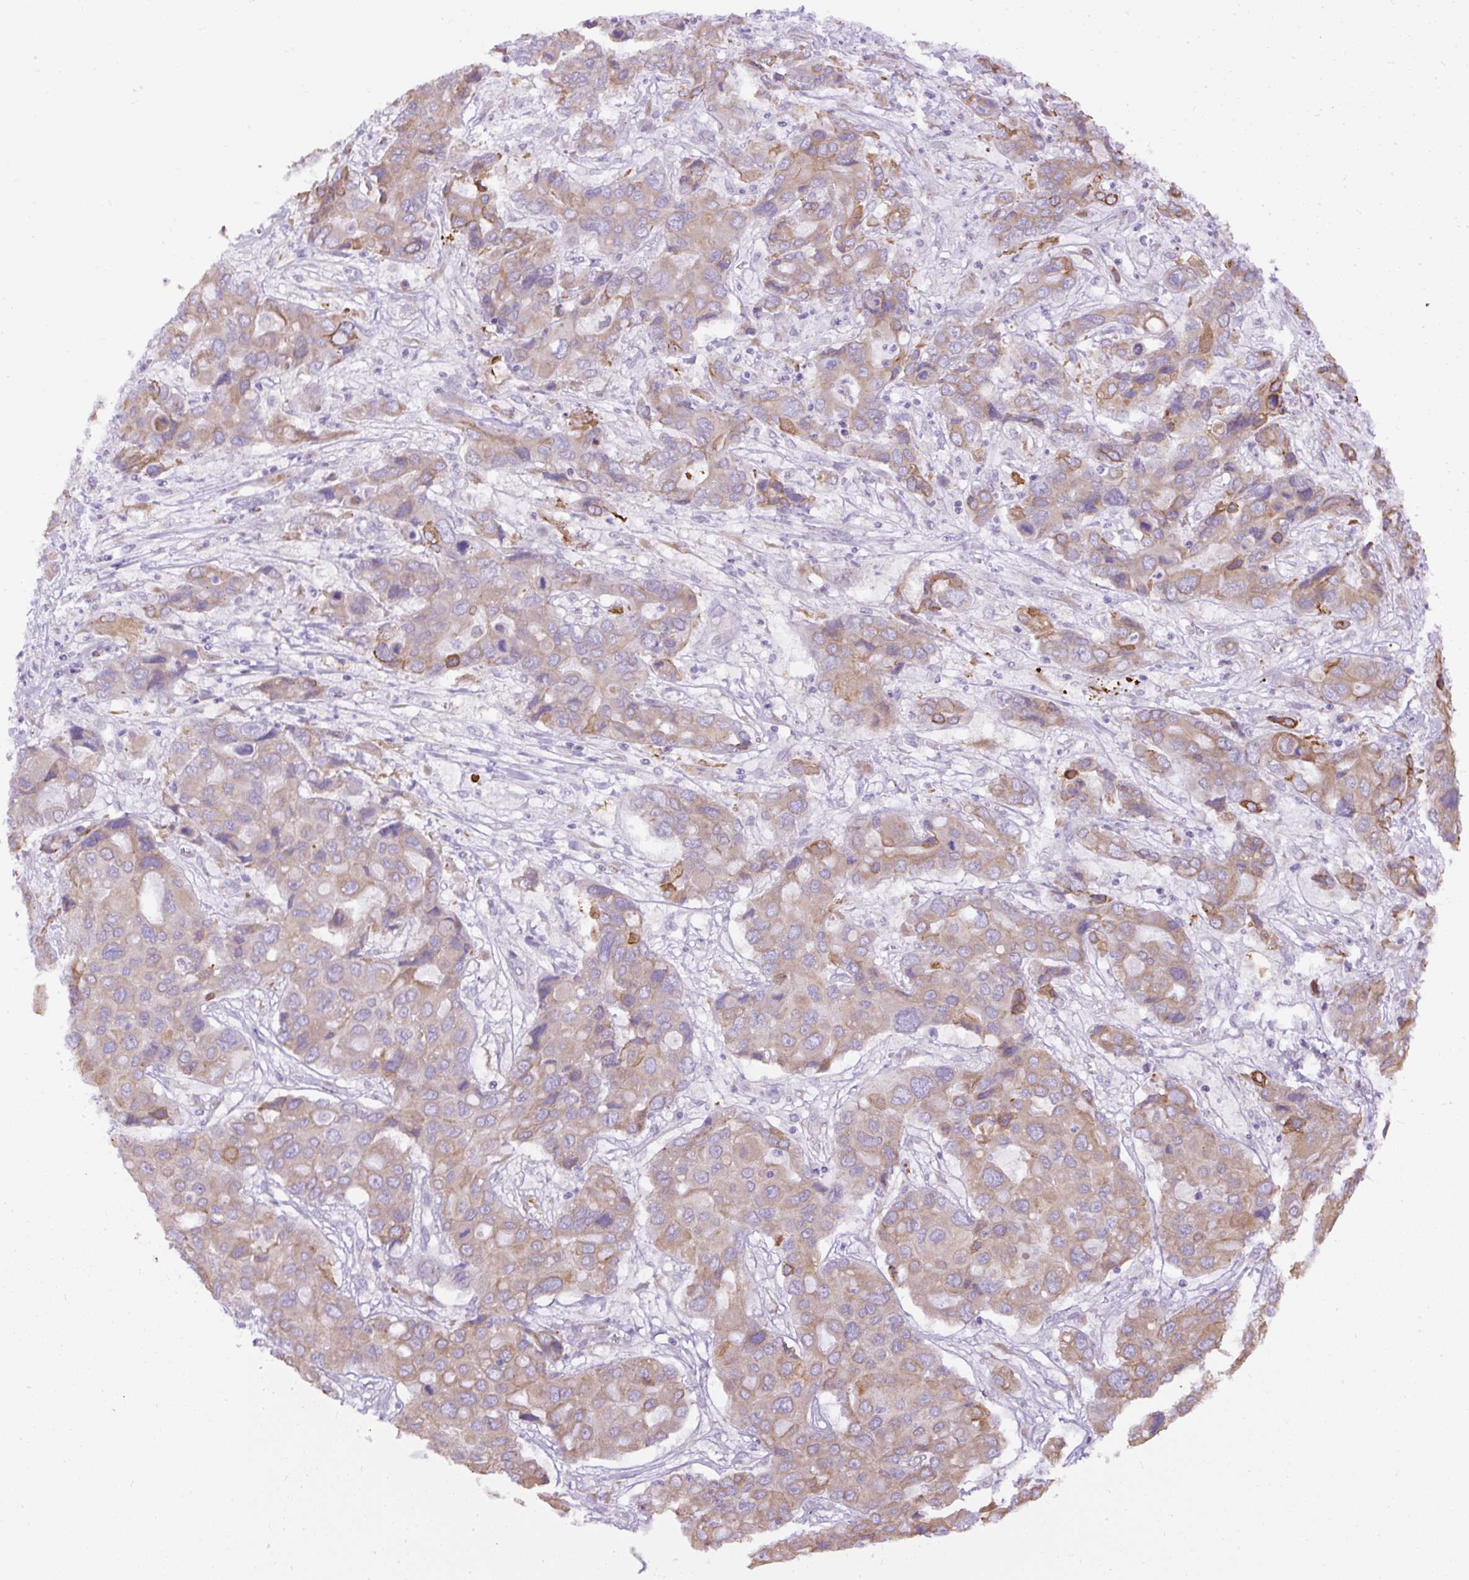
{"staining": {"intensity": "weak", "quantity": "25%-75%", "location": "cytoplasmic/membranous"}, "tissue": "liver cancer", "cell_type": "Tumor cells", "image_type": "cancer", "snomed": [{"axis": "morphology", "description": "Cholangiocarcinoma"}, {"axis": "topography", "description": "Liver"}], "caption": "An immunohistochemistry photomicrograph of neoplastic tissue is shown. Protein staining in brown labels weak cytoplasmic/membranous positivity in liver cholangiocarcinoma within tumor cells. (Stains: DAB (3,3'-diaminobenzidine) in brown, nuclei in blue, Microscopy: brightfield microscopy at high magnification).", "gene": "FAM149A", "patient": {"sex": "male", "age": 67}}